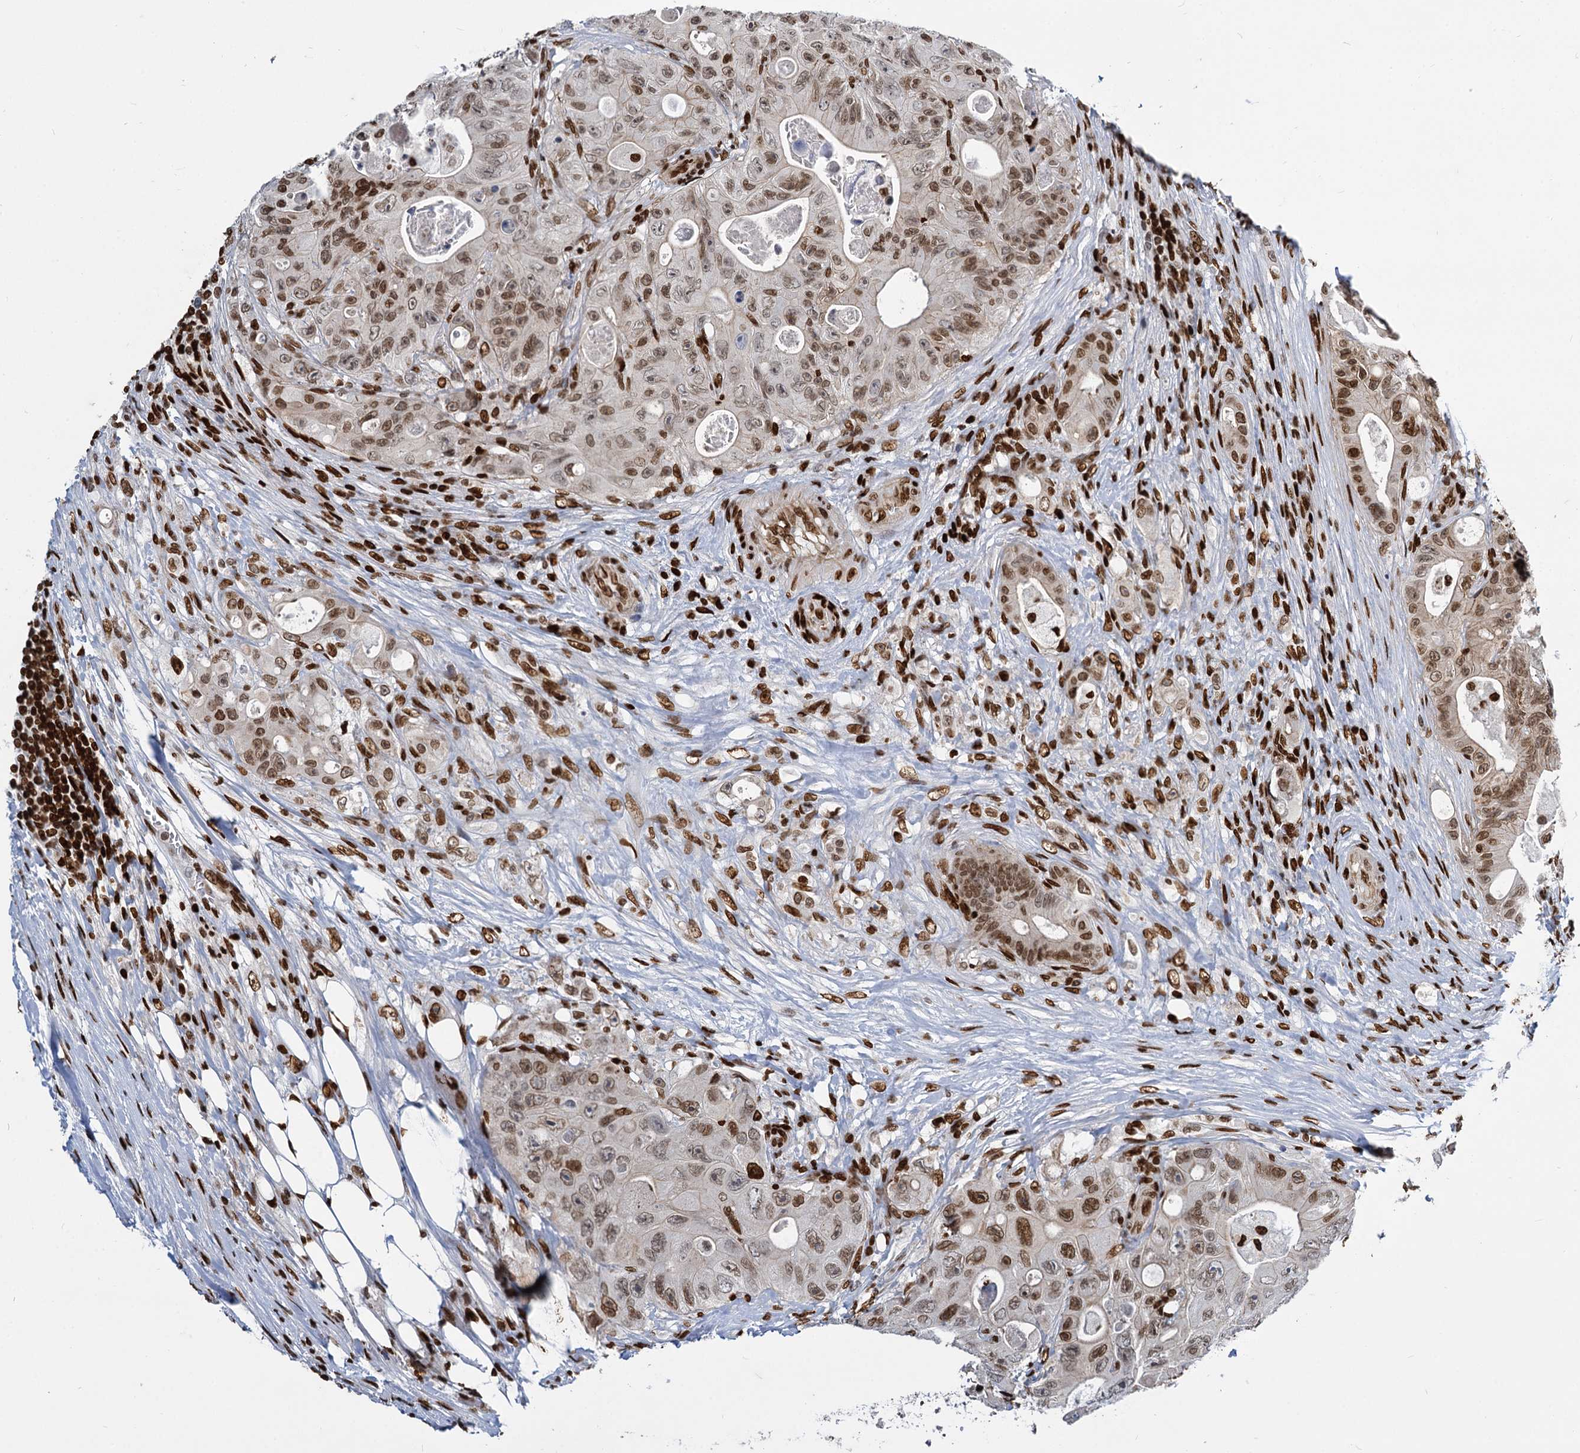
{"staining": {"intensity": "moderate", "quantity": ">75%", "location": "cytoplasmic/membranous,nuclear"}, "tissue": "colorectal cancer", "cell_type": "Tumor cells", "image_type": "cancer", "snomed": [{"axis": "morphology", "description": "Adenocarcinoma, NOS"}, {"axis": "topography", "description": "Colon"}], "caption": "This is a histology image of immunohistochemistry (IHC) staining of adenocarcinoma (colorectal), which shows moderate expression in the cytoplasmic/membranous and nuclear of tumor cells.", "gene": "MECP2", "patient": {"sex": "female", "age": 46}}